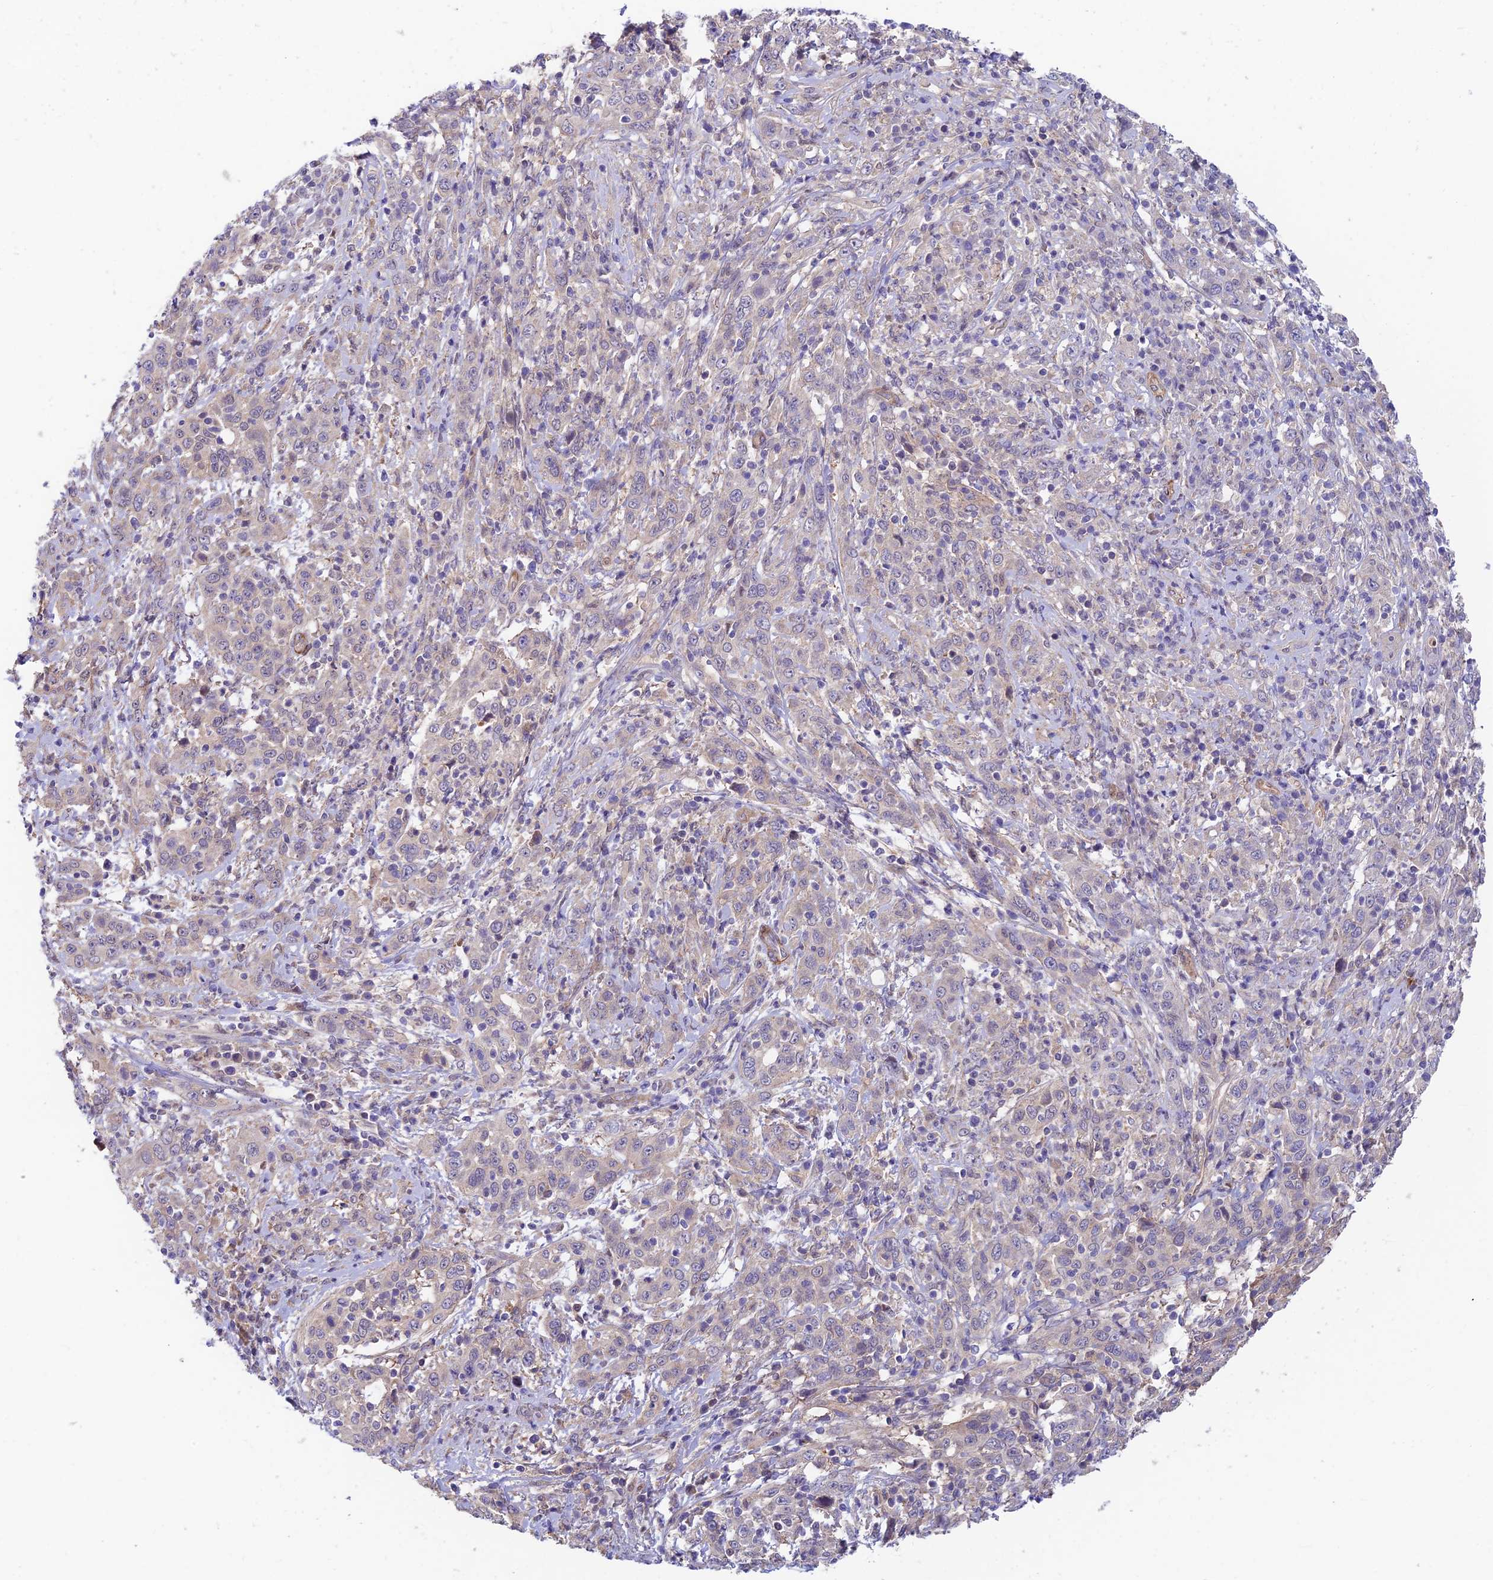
{"staining": {"intensity": "negative", "quantity": "none", "location": "none"}, "tissue": "cervical cancer", "cell_type": "Tumor cells", "image_type": "cancer", "snomed": [{"axis": "morphology", "description": "Squamous cell carcinoma, NOS"}, {"axis": "topography", "description": "Cervix"}], "caption": "The photomicrograph exhibits no staining of tumor cells in cervical cancer (squamous cell carcinoma).", "gene": "ANKRD50", "patient": {"sex": "female", "age": 46}}